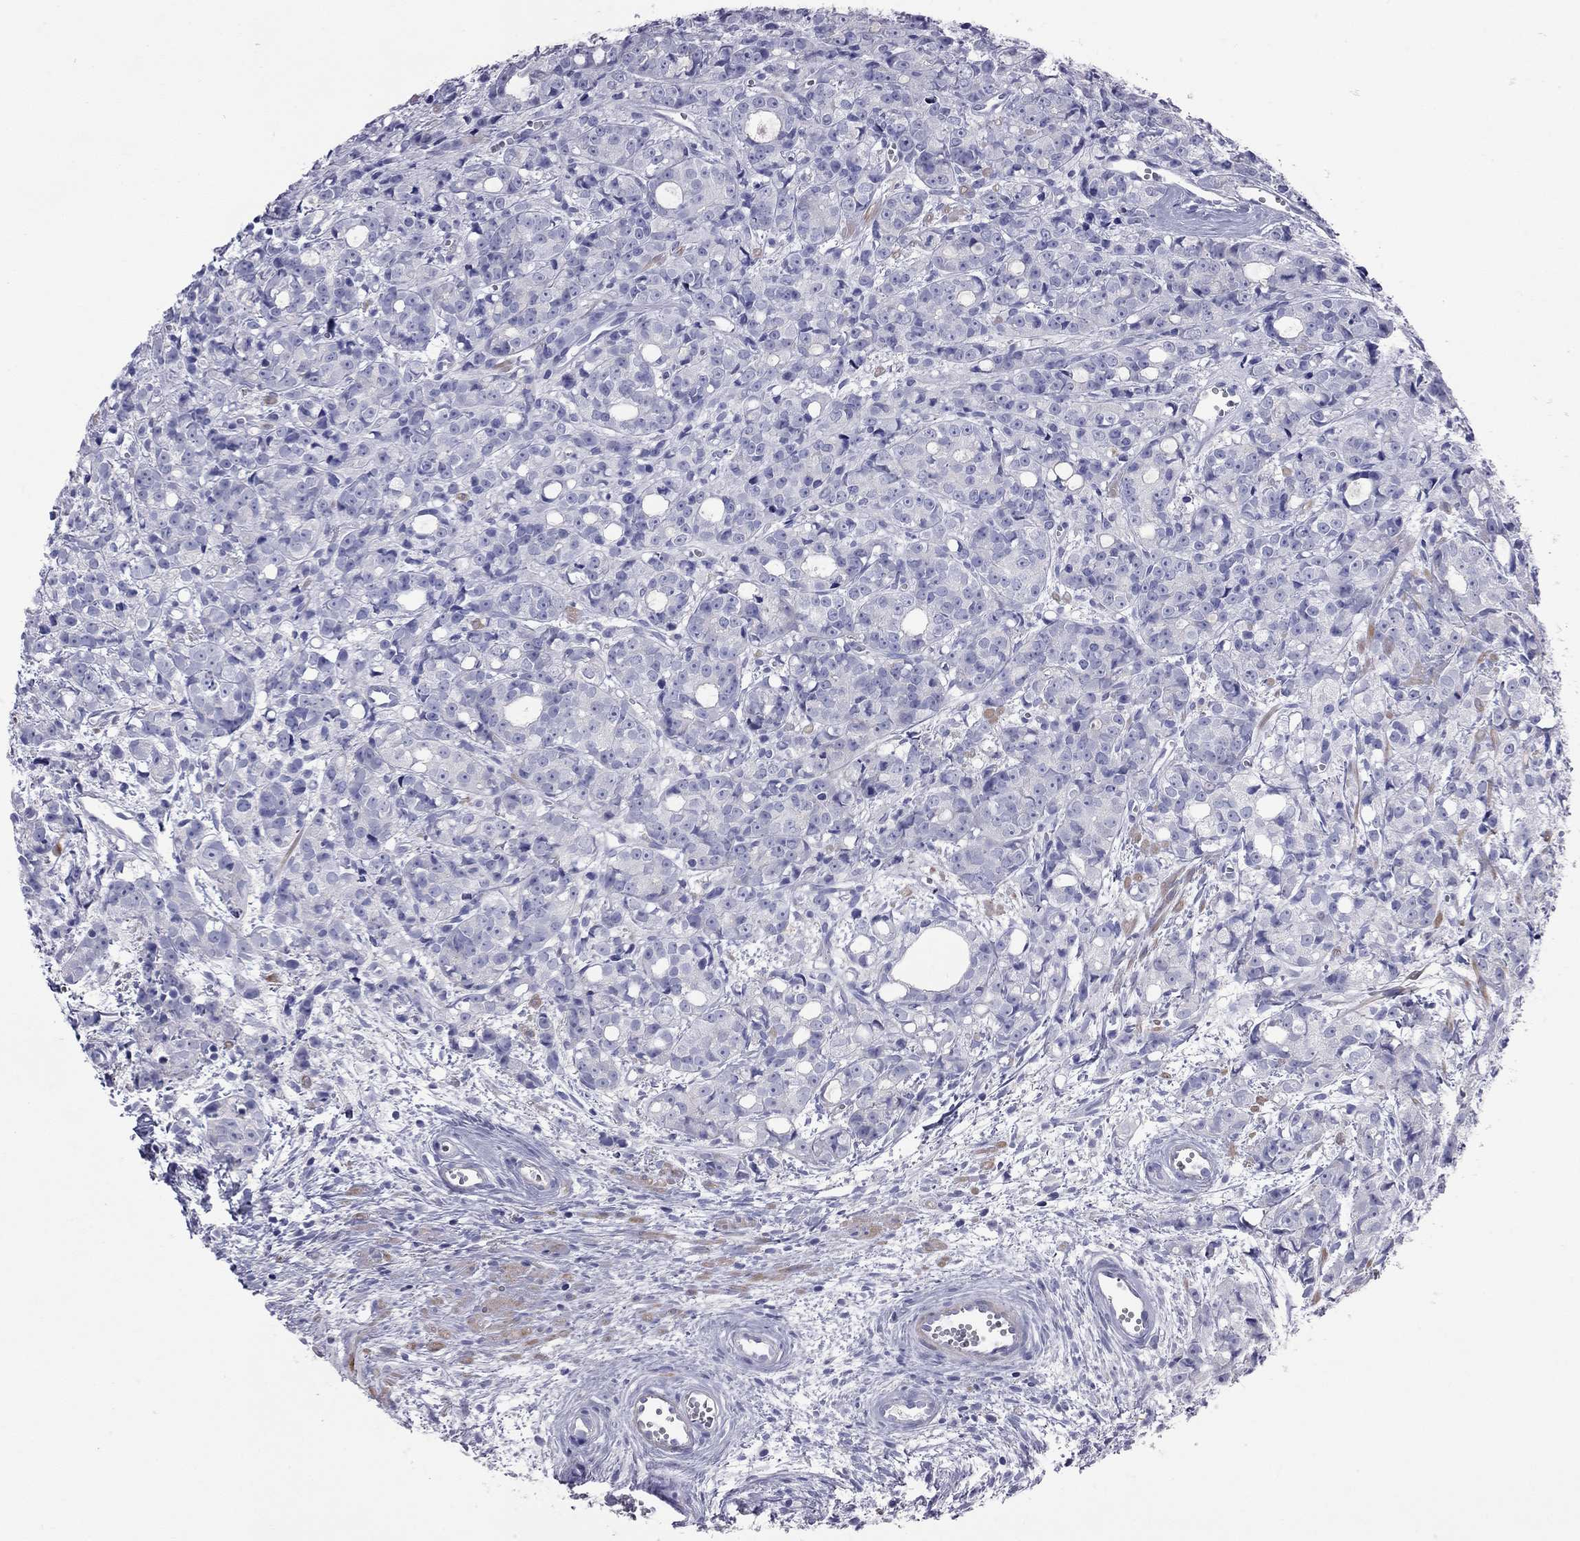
{"staining": {"intensity": "negative", "quantity": "none", "location": "none"}, "tissue": "prostate cancer", "cell_type": "Tumor cells", "image_type": "cancer", "snomed": [{"axis": "morphology", "description": "Adenocarcinoma, Medium grade"}, {"axis": "topography", "description": "Prostate"}], "caption": "Immunohistochemistry micrograph of human adenocarcinoma (medium-grade) (prostate) stained for a protein (brown), which demonstrates no positivity in tumor cells. Nuclei are stained in blue.", "gene": "ACTL7B", "patient": {"sex": "male", "age": 74}}